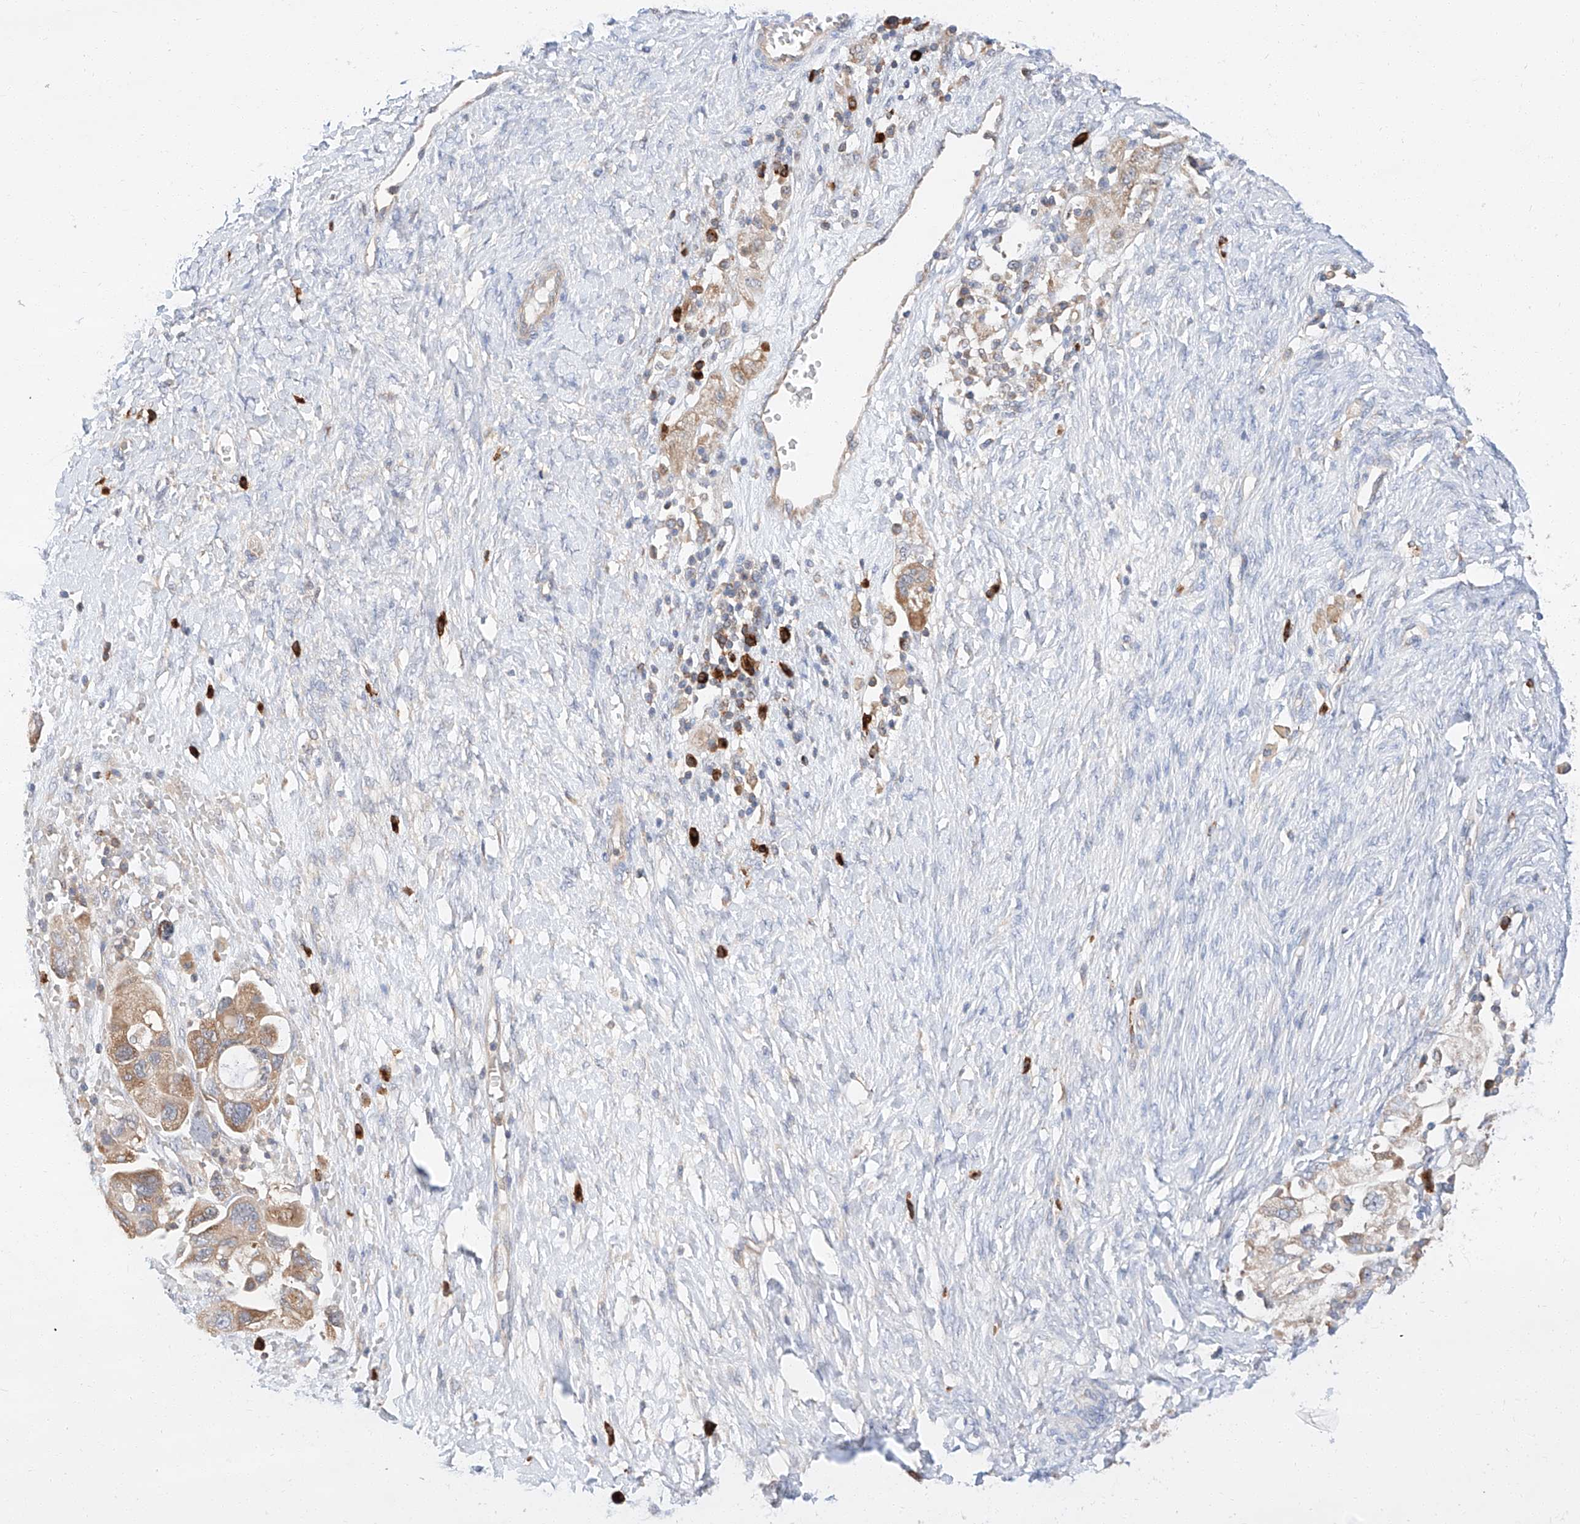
{"staining": {"intensity": "moderate", "quantity": "<25%", "location": "cytoplasmic/membranous"}, "tissue": "ovarian cancer", "cell_type": "Tumor cells", "image_type": "cancer", "snomed": [{"axis": "morphology", "description": "Carcinoma, NOS"}, {"axis": "morphology", "description": "Cystadenocarcinoma, serous, NOS"}, {"axis": "topography", "description": "Ovary"}], "caption": "A brown stain labels moderate cytoplasmic/membranous expression of a protein in human ovarian cancer (carcinoma) tumor cells. (brown staining indicates protein expression, while blue staining denotes nuclei).", "gene": "GLMN", "patient": {"sex": "female", "age": 69}}